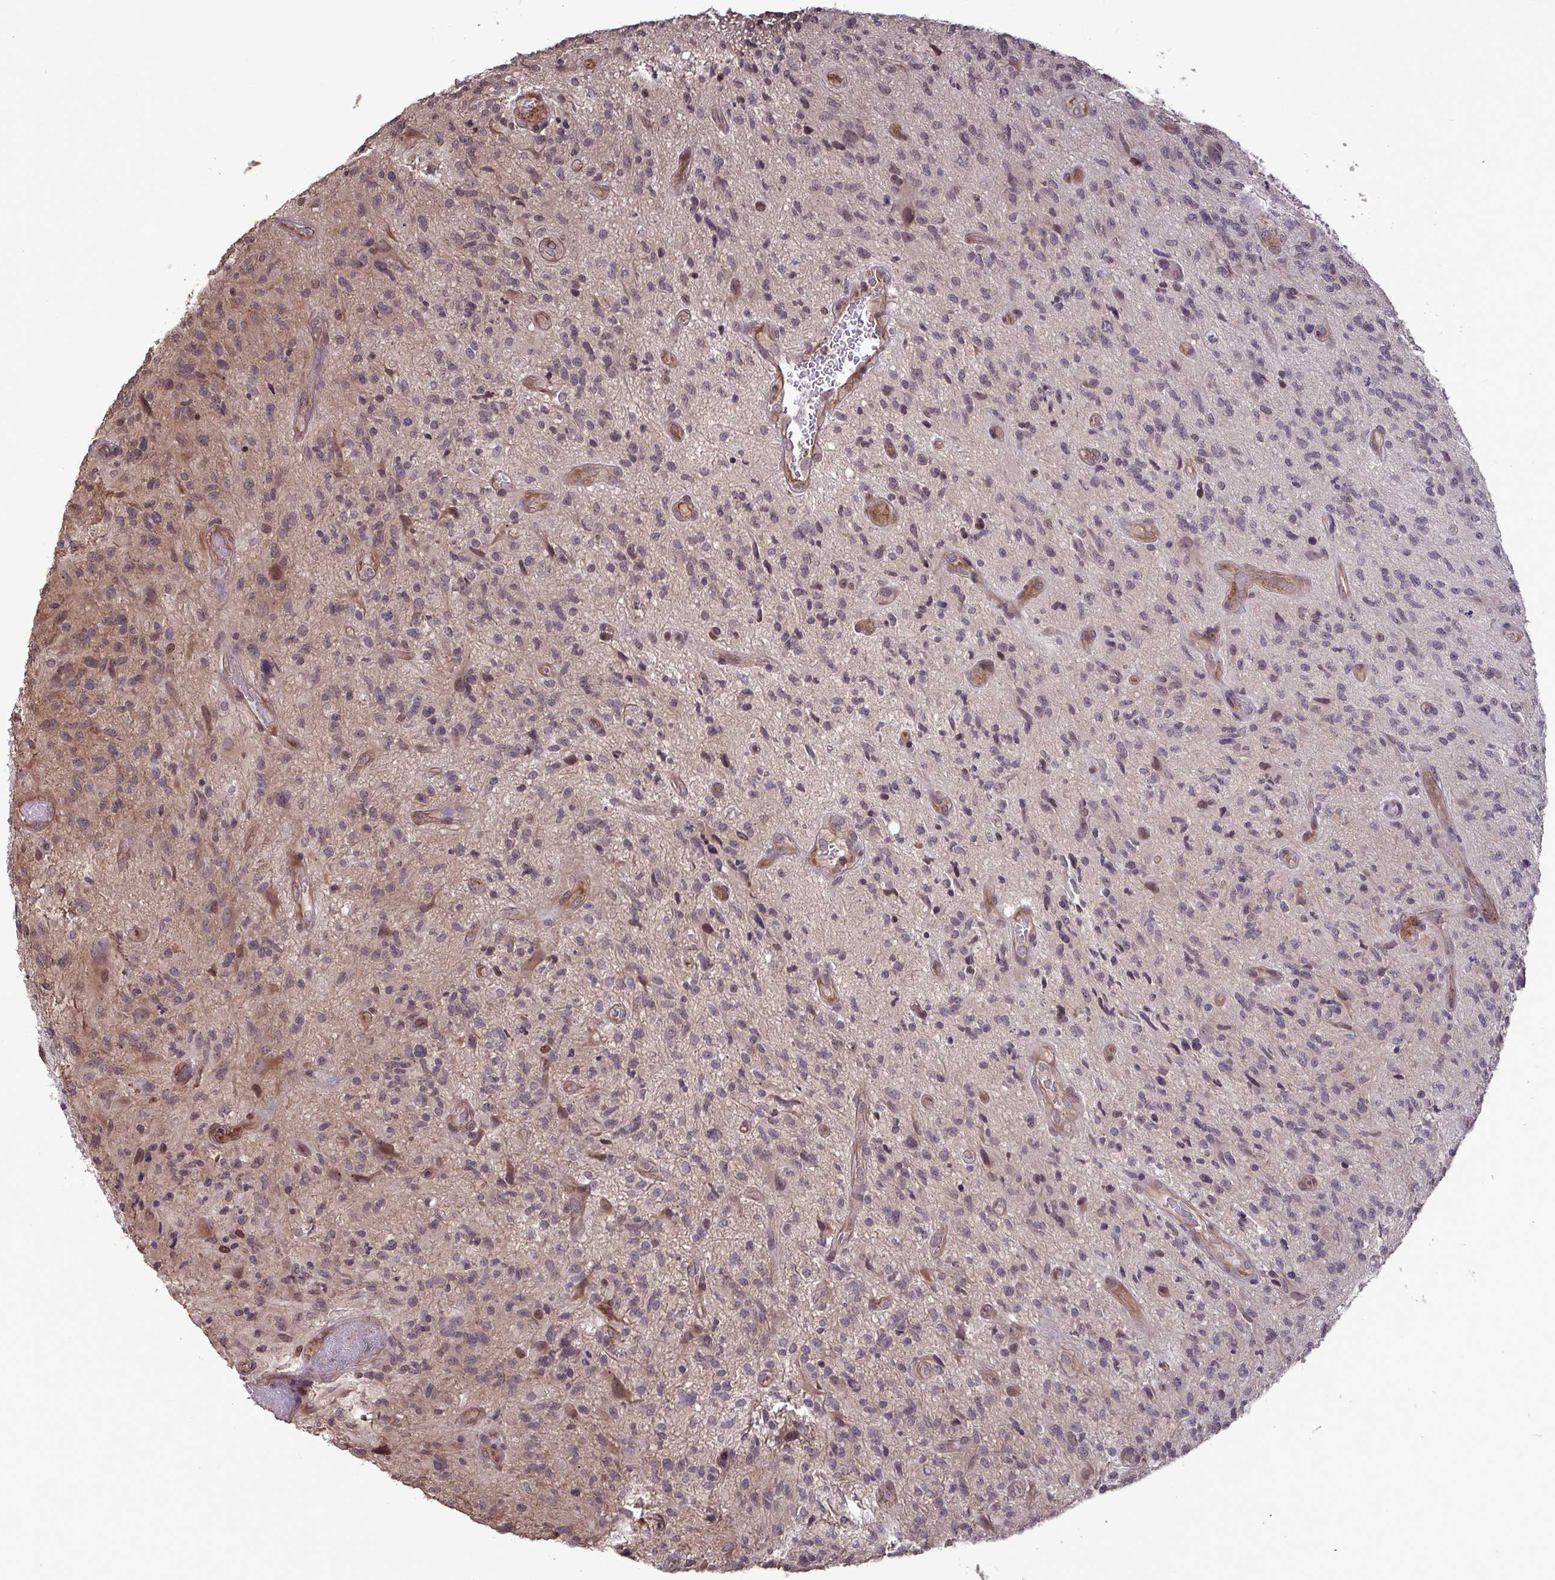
{"staining": {"intensity": "moderate", "quantity": "<25%", "location": "nuclear"}, "tissue": "glioma", "cell_type": "Tumor cells", "image_type": "cancer", "snomed": [{"axis": "morphology", "description": "Glioma, malignant, High grade"}, {"axis": "topography", "description": "Brain"}], "caption": "Immunohistochemistry staining of malignant high-grade glioma, which exhibits low levels of moderate nuclear positivity in about <25% of tumor cells indicating moderate nuclear protein staining. The staining was performed using DAB (brown) for protein detection and nuclei were counterstained in hematoxylin (blue).", "gene": "IPO5", "patient": {"sex": "male", "age": 67}}